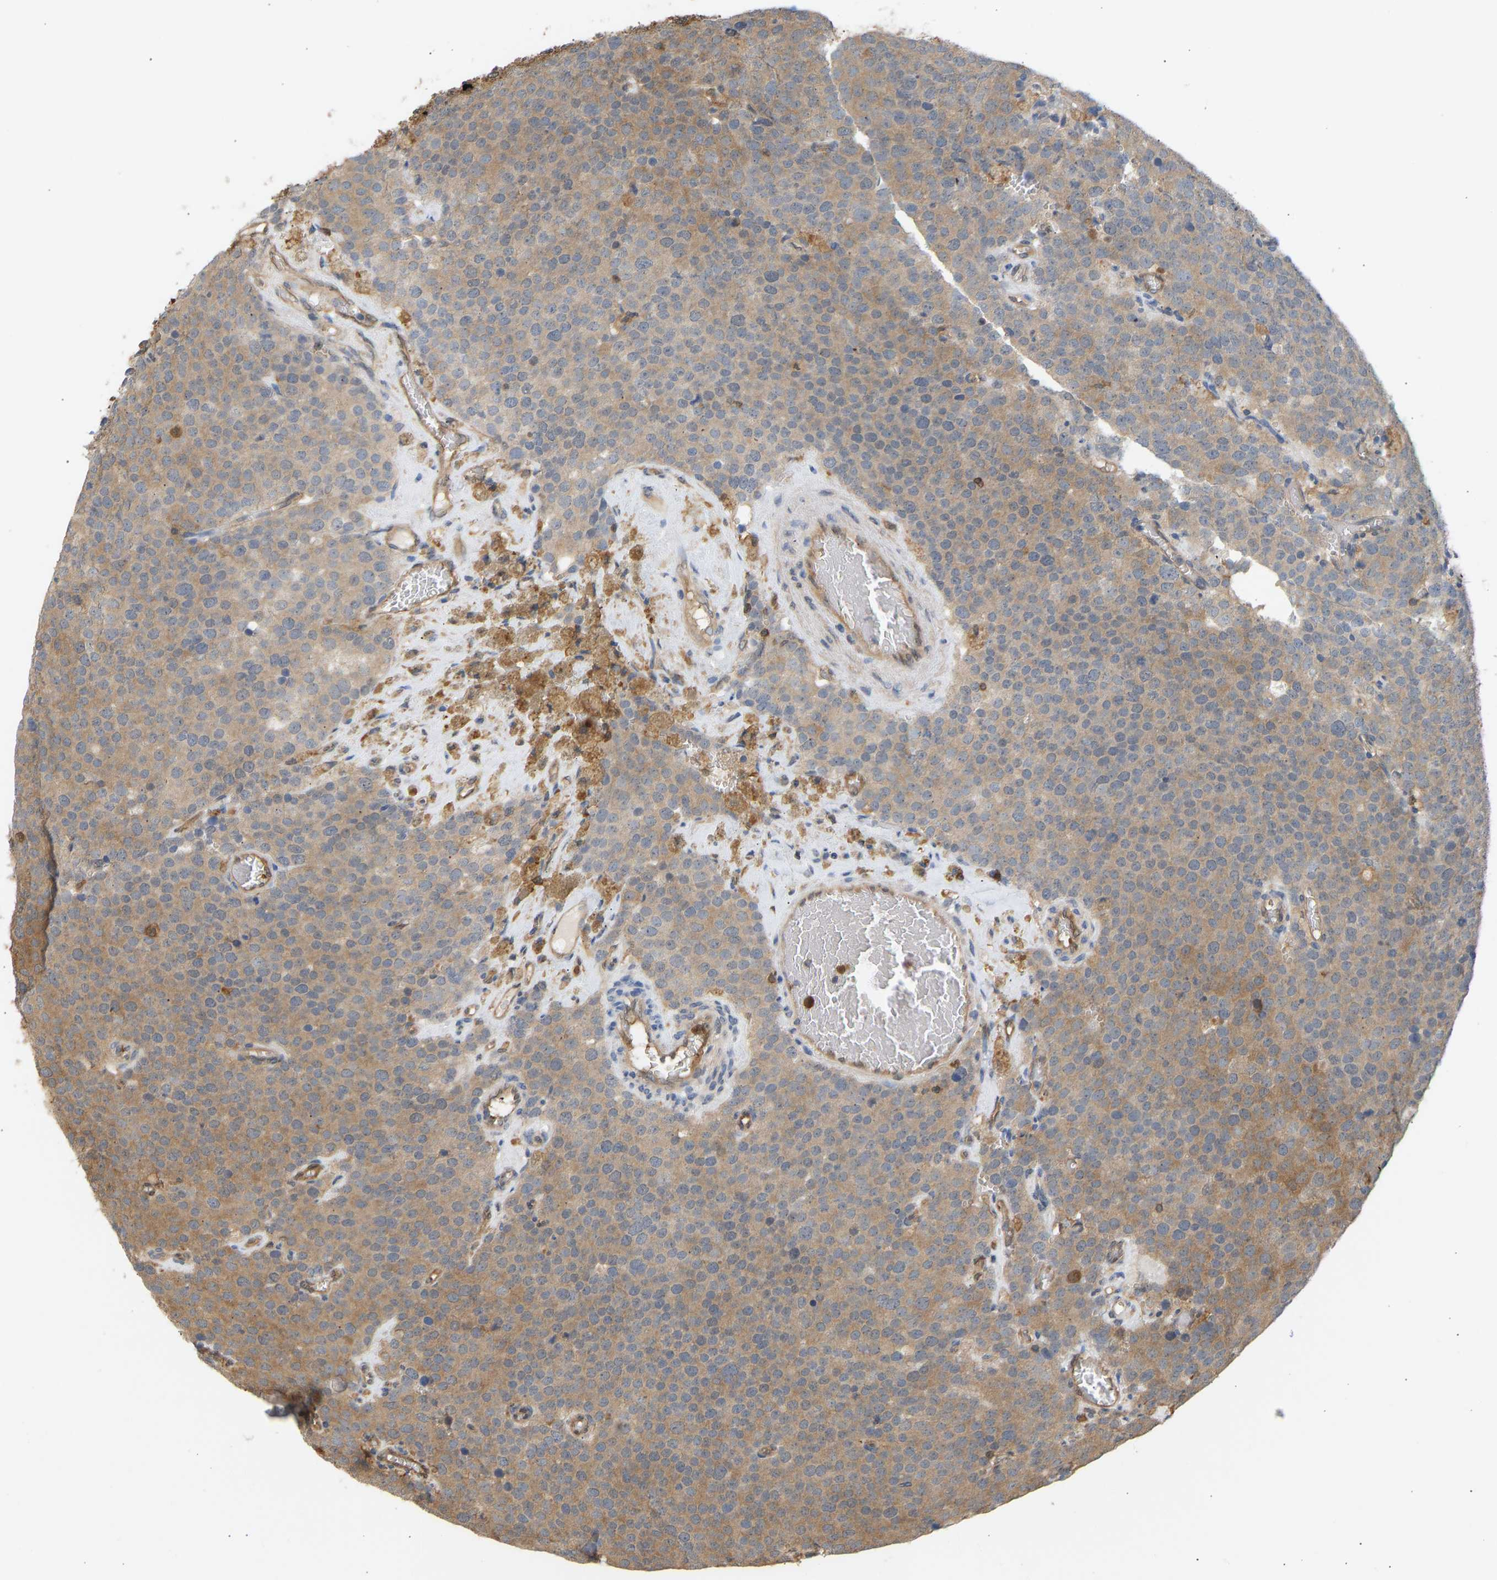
{"staining": {"intensity": "moderate", "quantity": "25%-75%", "location": "cytoplasmic/membranous"}, "tissue": "testis cancer", "cell_type": "Tumor cells", "image_type": "cancer", "snomed": [{"axis": "morphology", "description": "Normal tissue, NOS"}, {"axis": "morphology", "description": "Seminoma, NOS"}, {"axis": "topography", "description": "Testis"}], "caption": "Immunohistochemistry histopathology image of neoplastic tissue: human testis cancer stained using immunohistochemistry demonstrates medium levels of moderate protein expression localized specifically in the cytoplasmic/membranous of tumor cells, appearing as a cytoplasmic/membranous brown color.", "gene": "ENO1", "patient": {"sex": "male", "age": 71}}